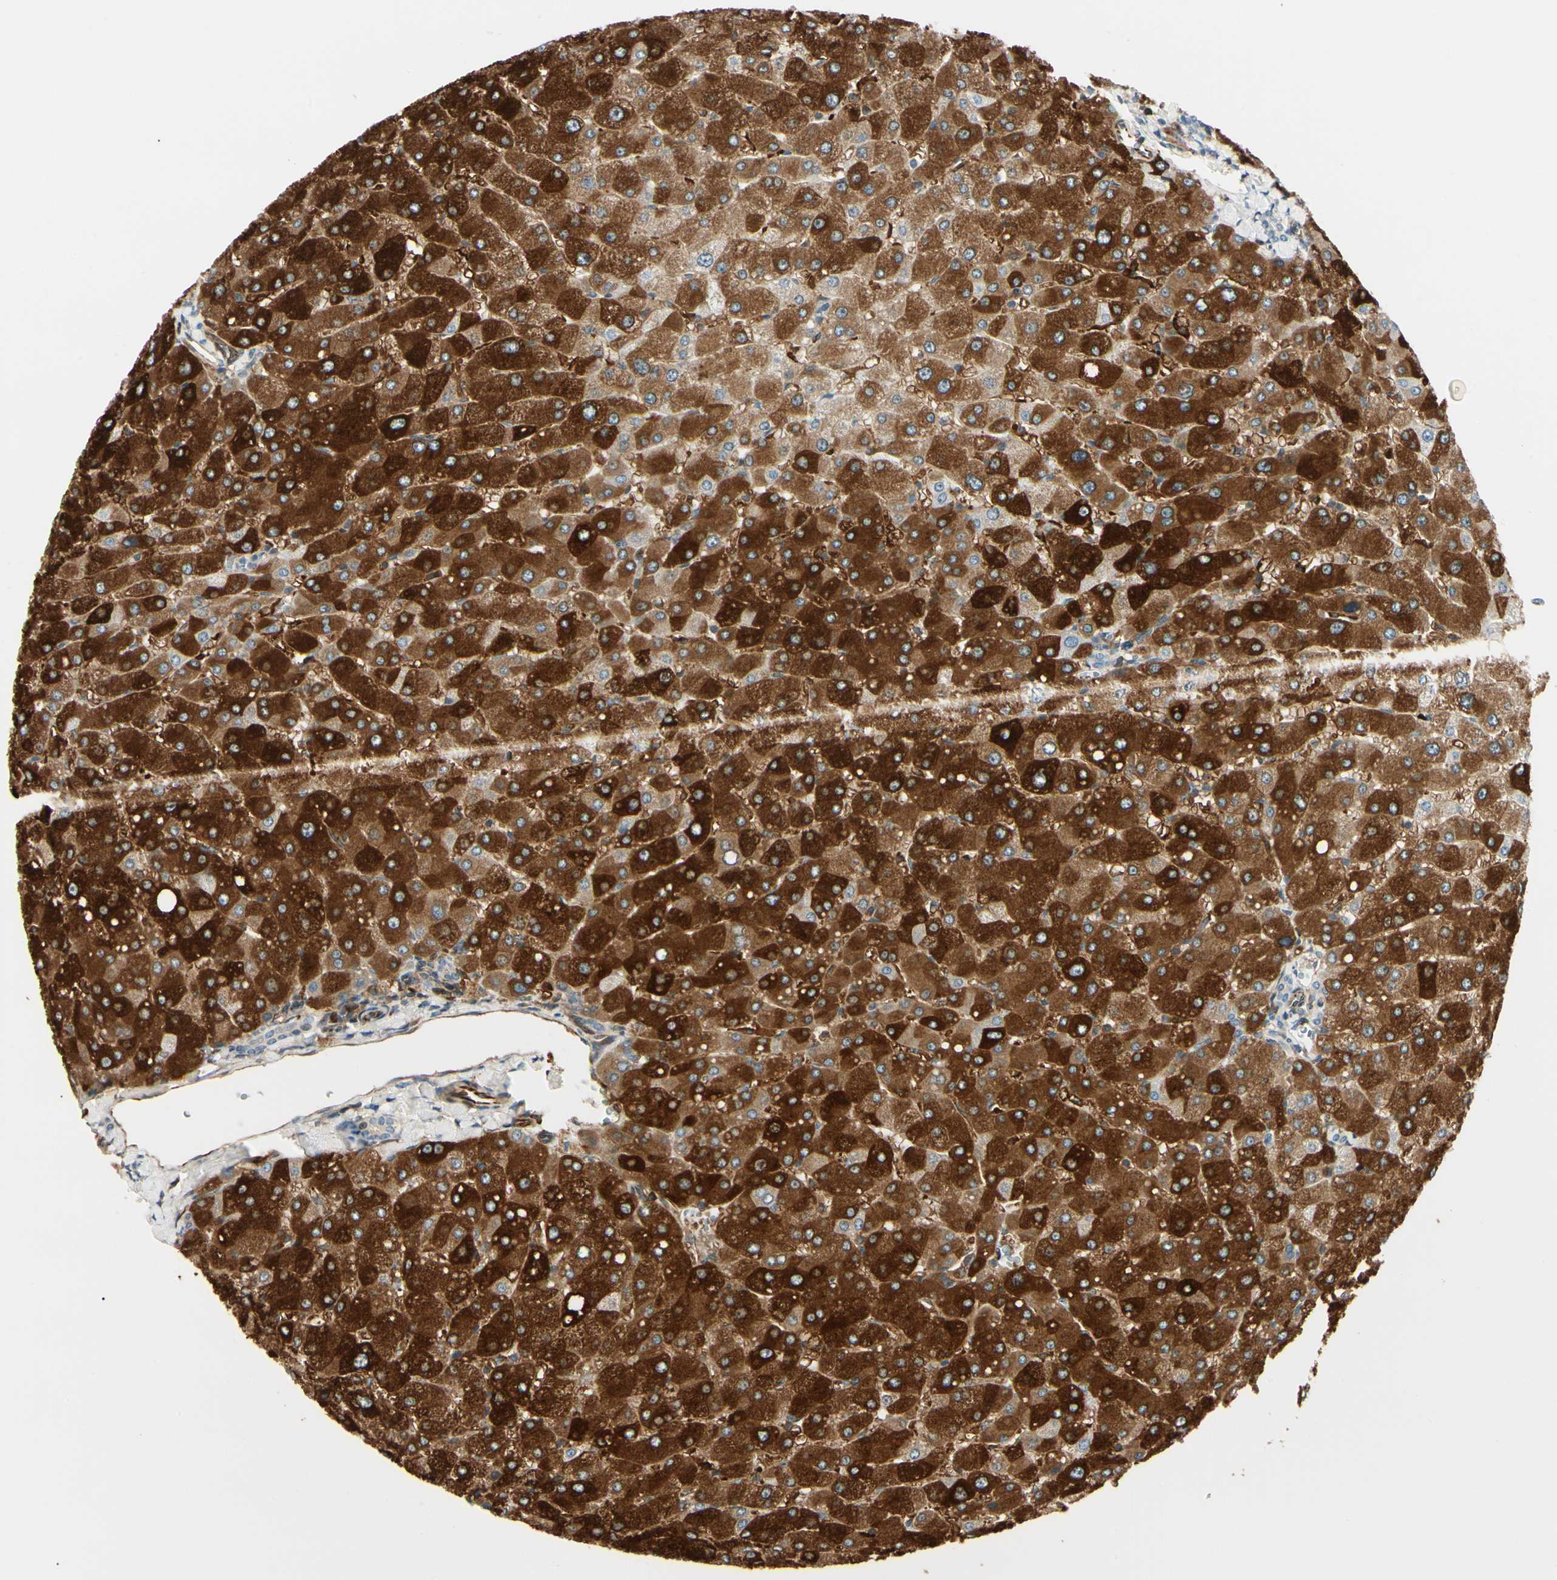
{"staining": {"intensity": "negative", "quantity": "none", "location": "none"}, "tissue": "liver", "cell_type": "Cholangiocytes", "image_type": "normal", "snomed": [{"axis": "morphology", "description": "Normal tissue, NOS"}, {"axis": "topography", "description": "Liver"}], "caption": "This image is of benign liver stained with immunohistochemistry (IHC) to label a protein in brown with the nuclei are counter-stained blue. There is no staining in cholangiocytes. The staining is performed using DAB (3,3'-diaminobenzidine) brown chromogen with nuclei counter-stained in using hematoxylin.", "gene": "FTH1", "patient": {"sex": "male", "age": 55}}